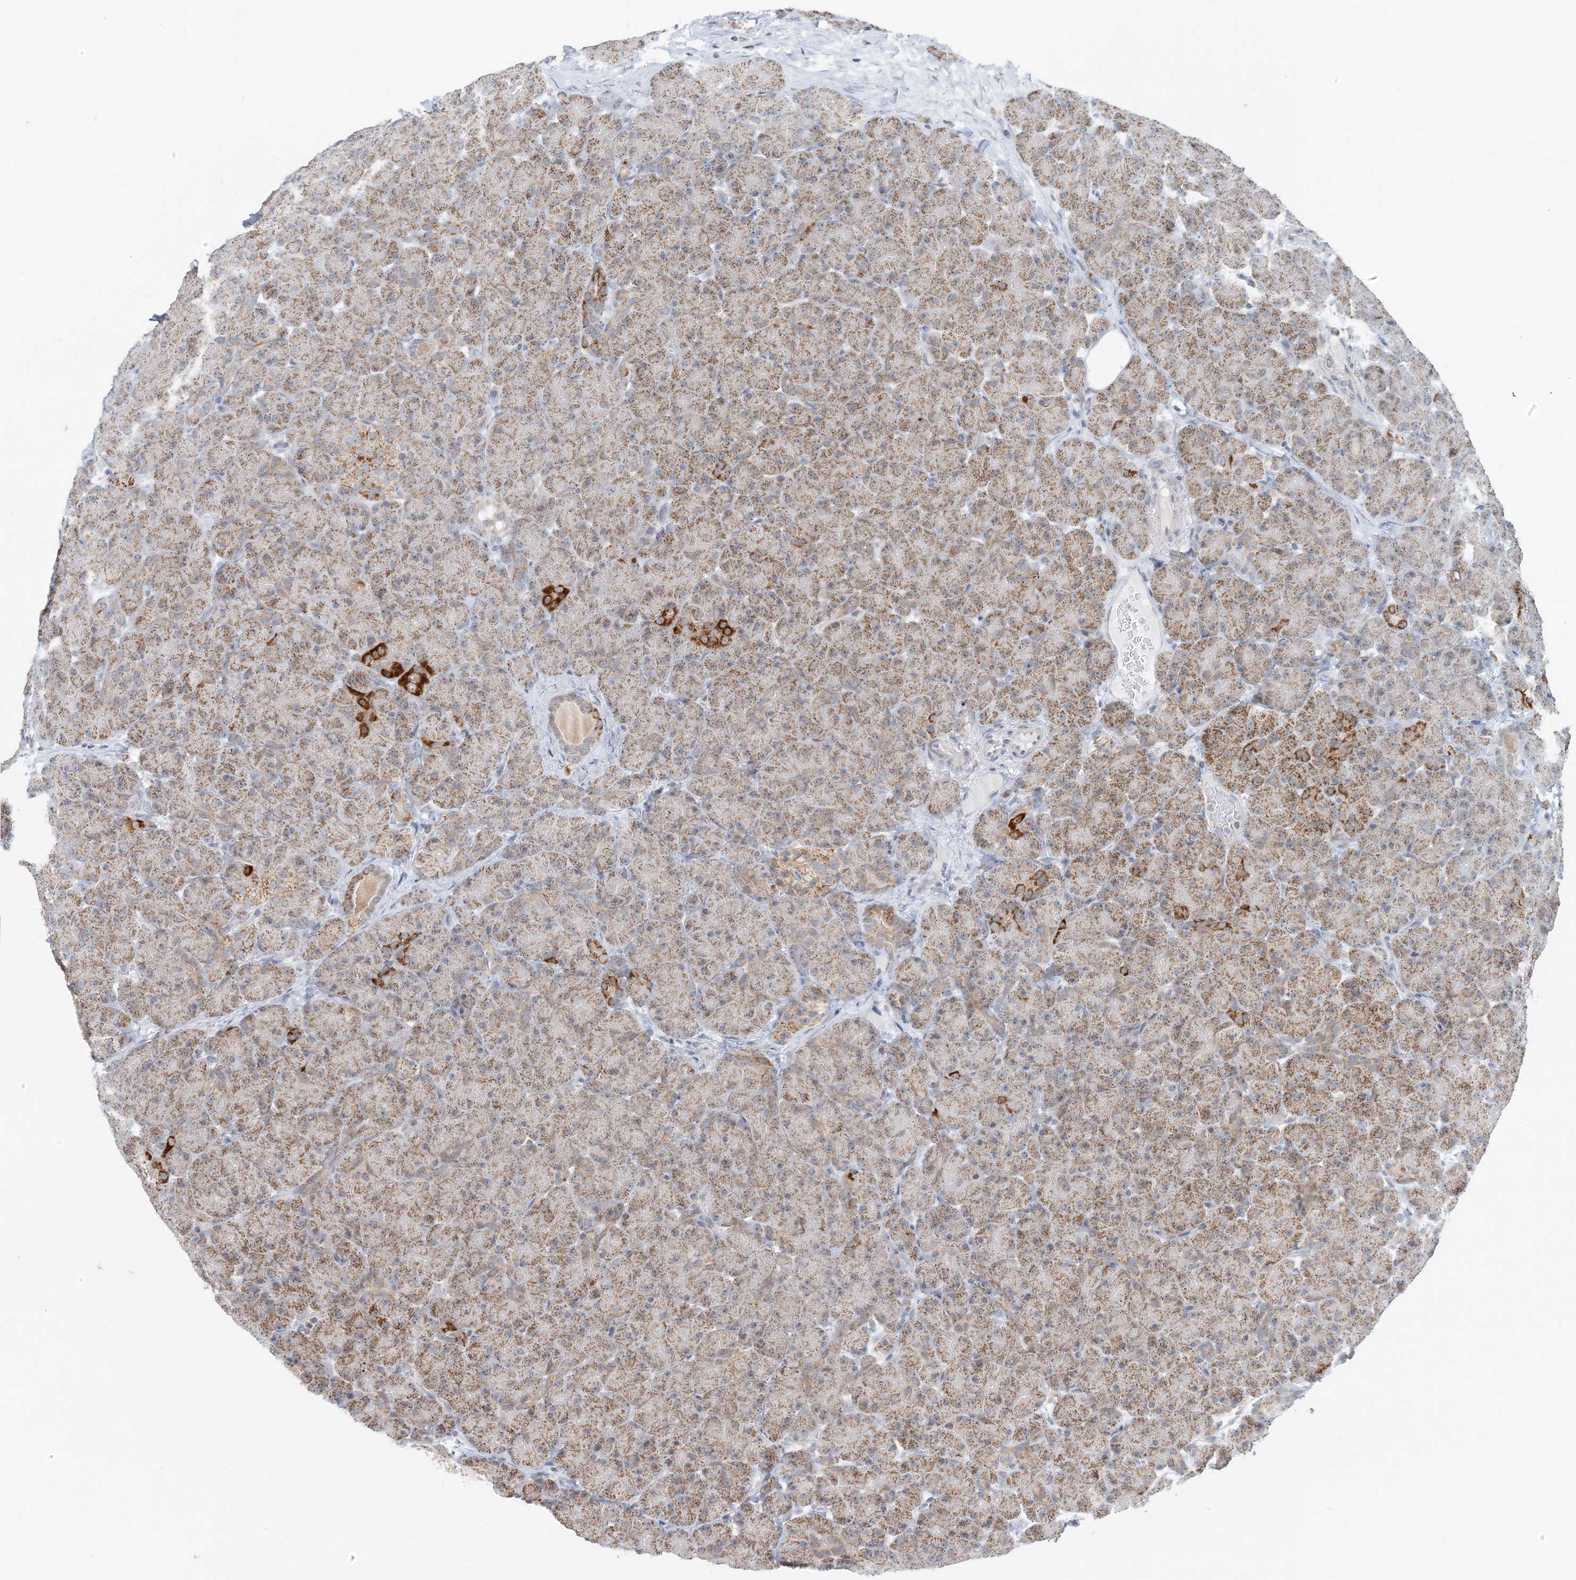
{"staining": {"intensity": "moderate", "quantity": ">75%", "location": "cytoplasmic/membranous"}, "tissue": "pancreas", "cell_type": "Exocrine glandular cells", "image_type": "normal", "snomed": [{"axis": "morphology", "description": "Normal tissue, NOS"}, {"axis": "topography", "description": "Pancreas"}], "caption": "Immunohistochemical staining of normal human pancreas shows moderate cytoplasmic/membranous protein staining in approximately >75% of exocrine glandular cells.", "gene": "BDH1", "patient": {"sex": "male", "age": 66}}